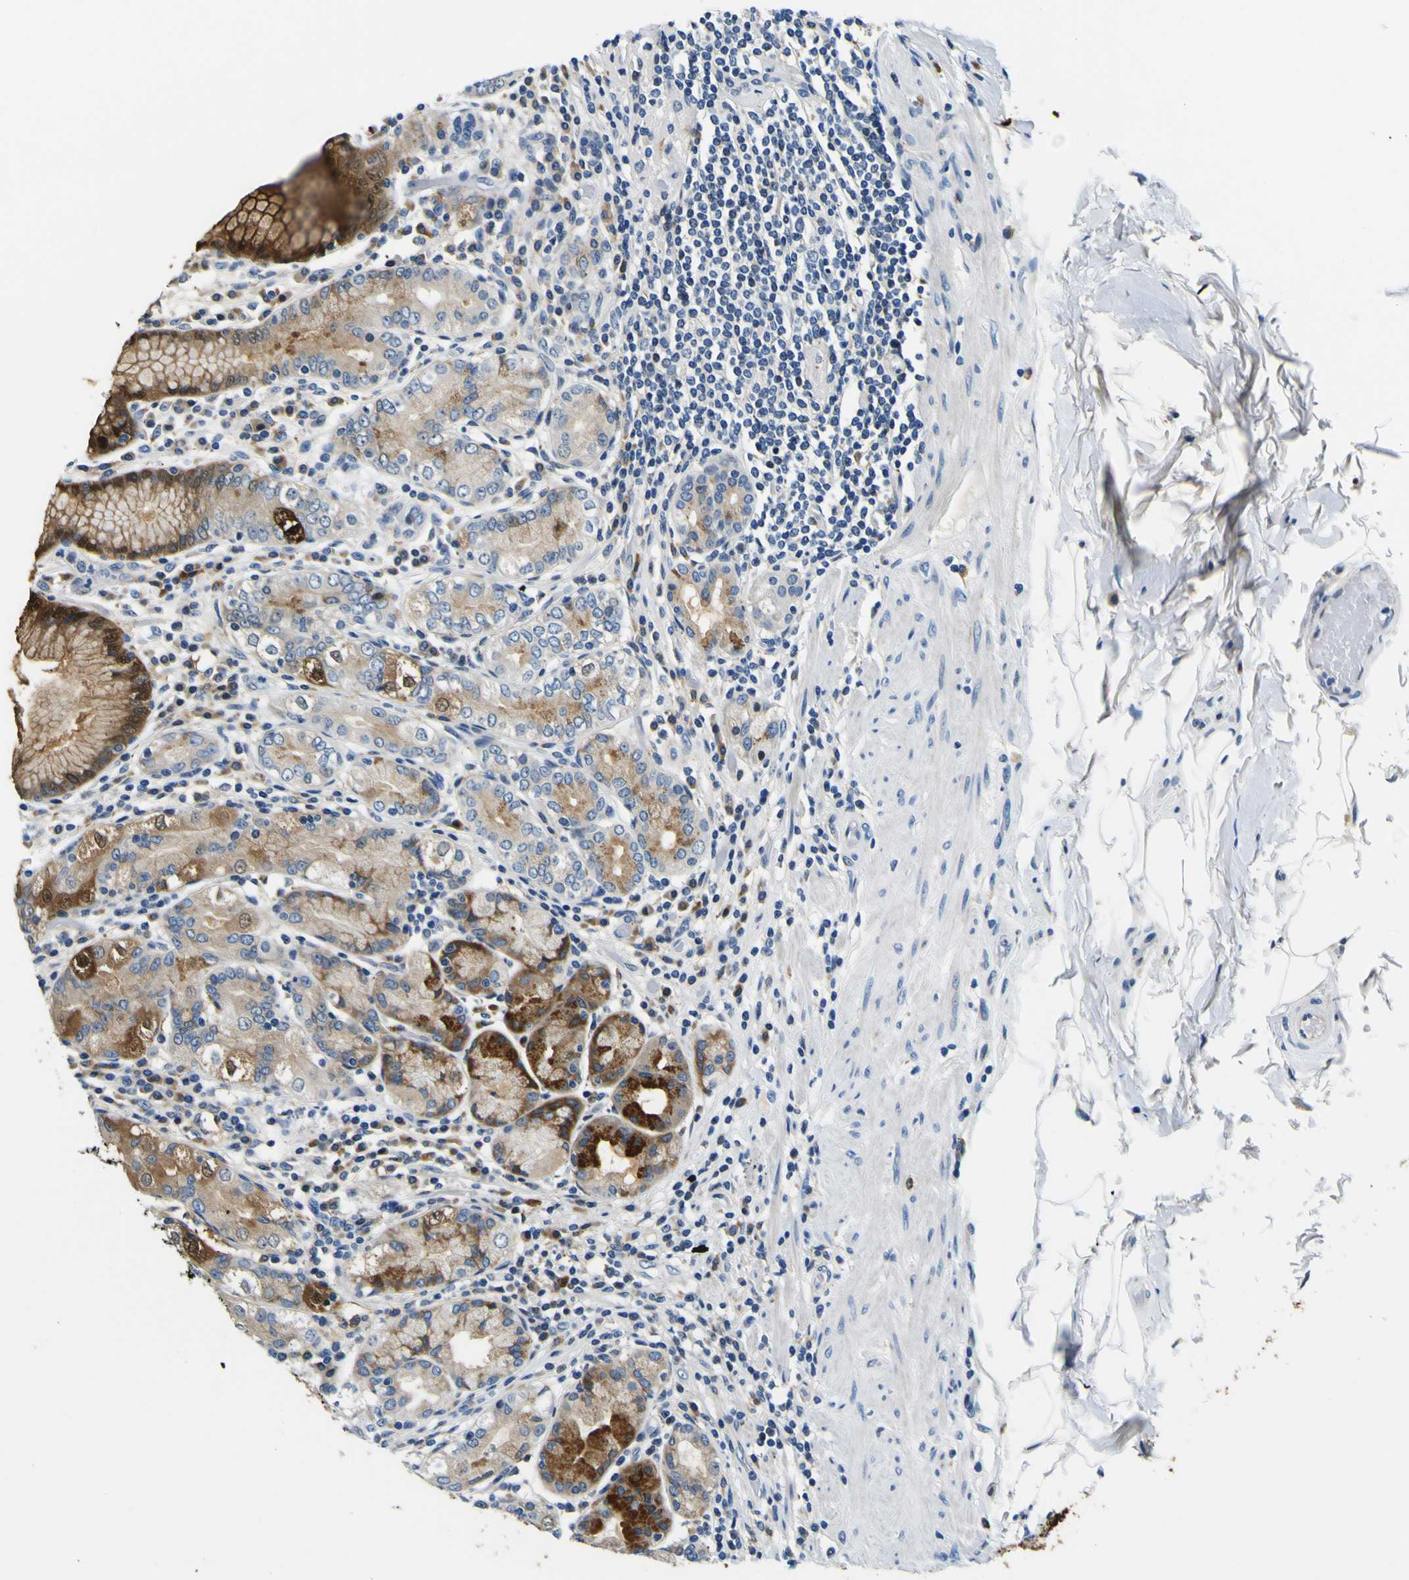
{"staining": {"intensity": "strong", "quantity": "25%-75%", "location": "cytoplasmic/membranous,nuclear"}, "tissue": "stomach", "cell_type": "Glandular cells", "image_type": "normal", "snomed": [{"axis": "morphology", "description": "Normal tissue, NOS"}, {"axis": "topography", "description": "Stomach, lower"}], "caption": "A brown stain shows strong cytoplasmic/membranous,nuclear expression of a protein in glandular cells of unremarkable human stomach. Ihc stains the protein in brown and the nuclei are stained blue.", "gene": "NLRP3", "patient": {"sex": "female", "age": 76}}